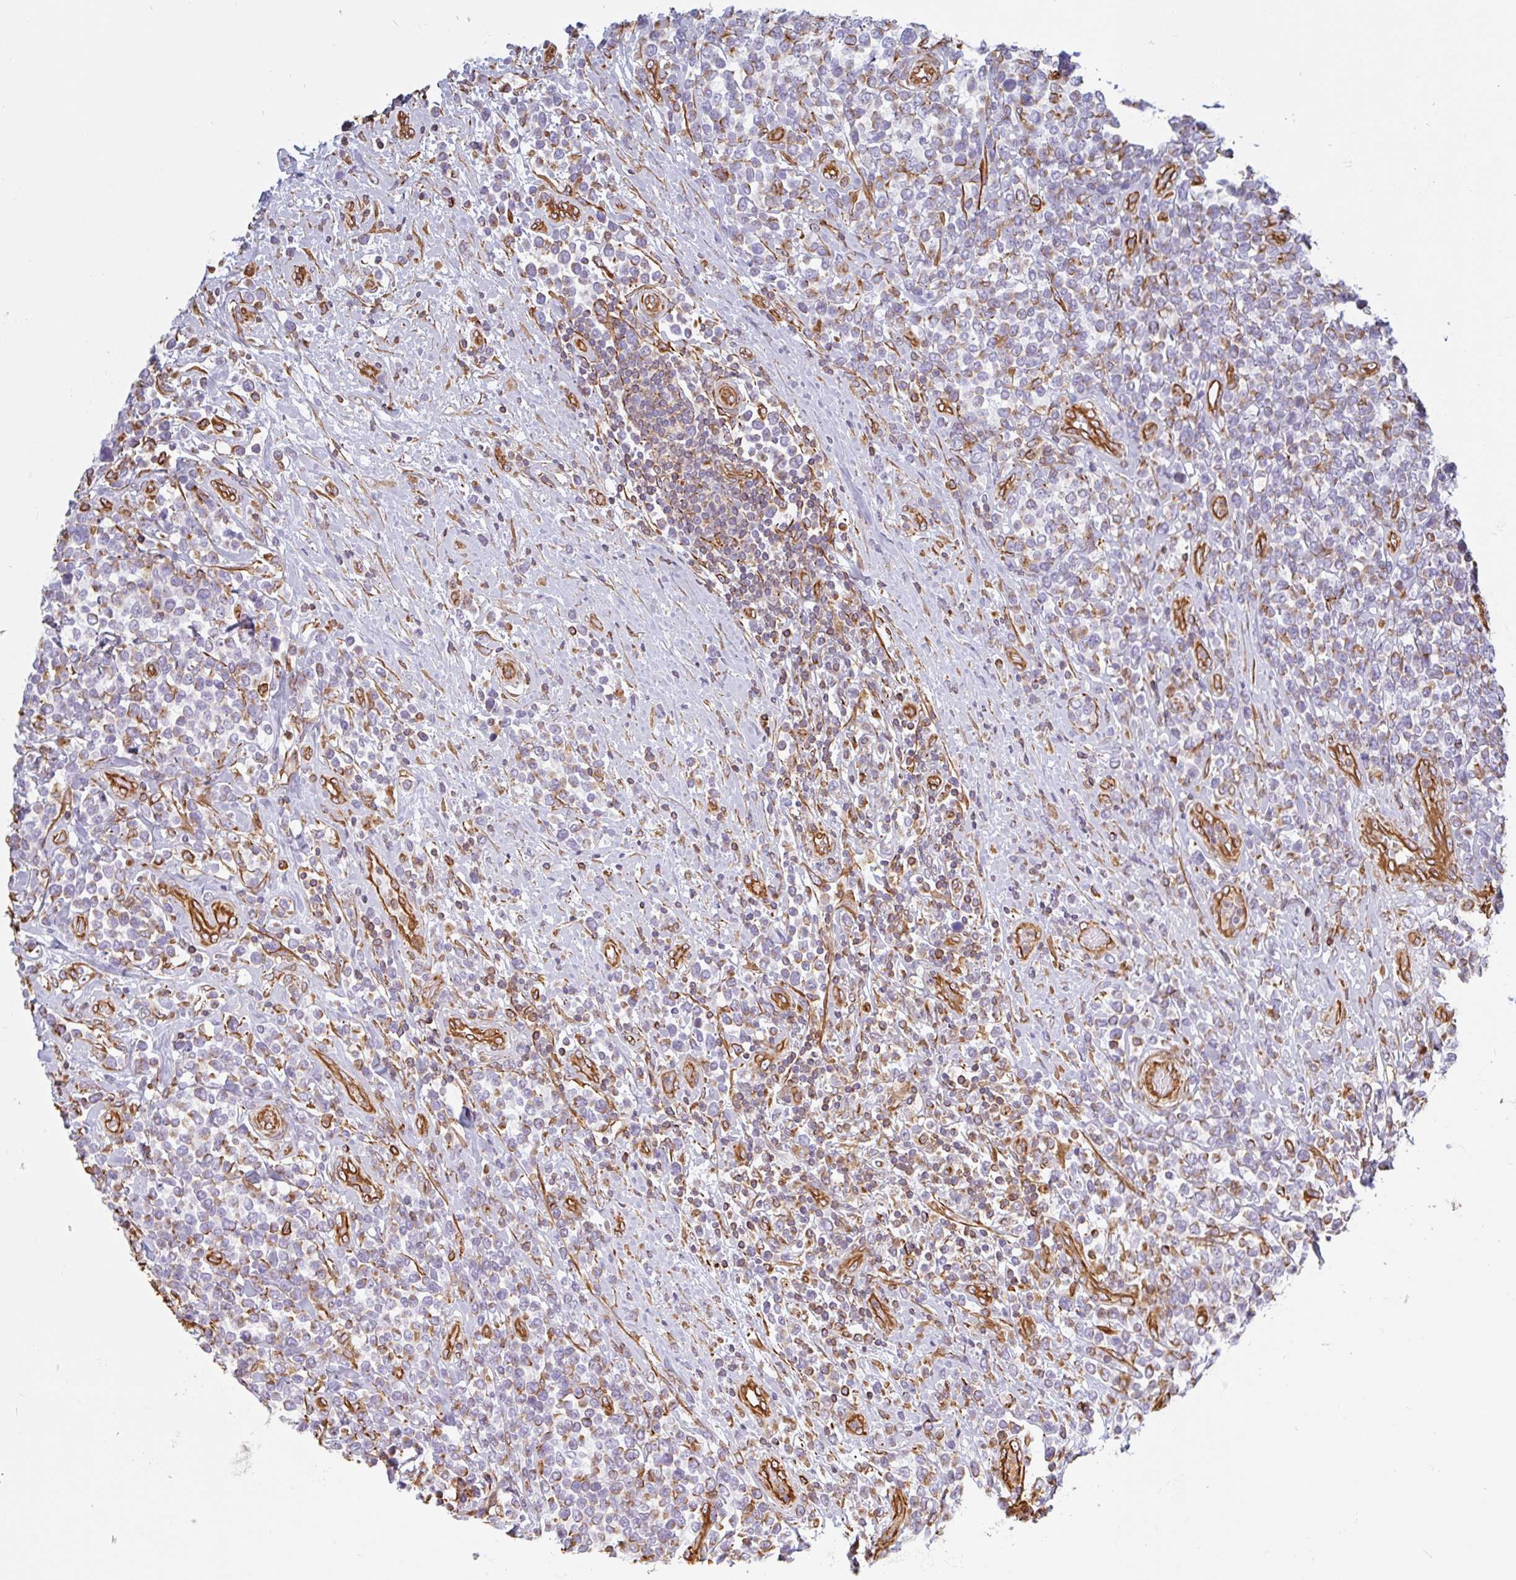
{"staining": {"intensity": "weak", "quantity": "<25%", "location": "cytoplasmic/membranous"}, "tissue": "lymphoma", "cell_type": "Tumor cells", "image_type": "cancer", "snomed": [{"axis": "morphology", "description": "Malignant lymphoma, non-Hodgkin's type, High grade"}, {"axis": "topography", "description": "Soft tissue"}], "caption": "Immunohistochemical staining of malignant lymphoma, non-Hodgkin's type (high-grade) displays no significant positivity in tumor cells.", "gene": "PPFIA1", "patient": {"sex": "female", "age": 56}}